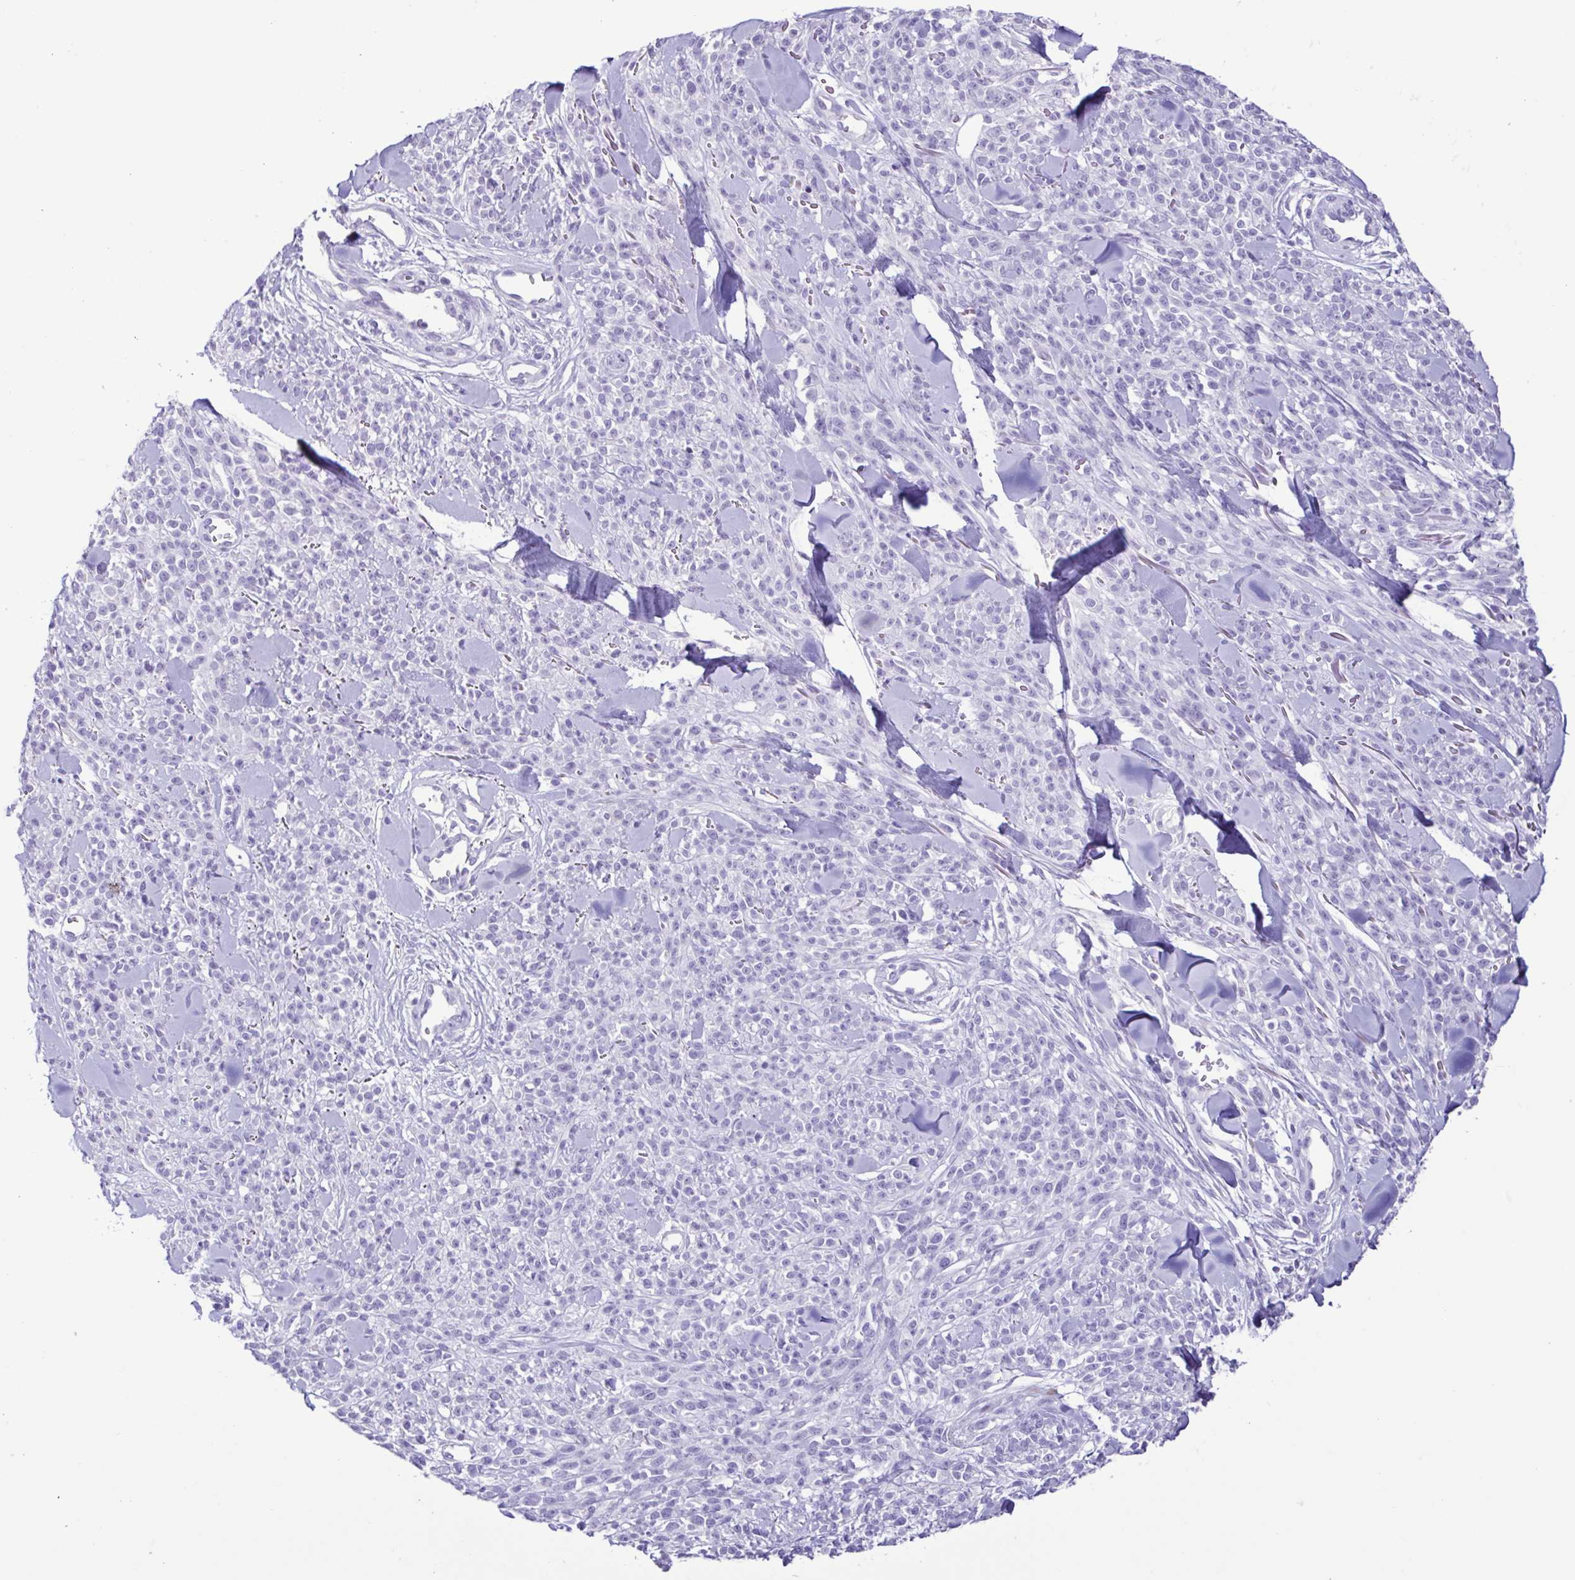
{"staining": {"intensity": "negative", "quantity": "none", "location": "none"}, "tissue": "melanoma", "cell_type": "Tumor cells", "image_type": "cancer", "snomed": [{"axis": "morphology", "description": "Malignant melanoma, NOS"}, {"axis": "topography", "description": "Skin"}, {"axis": "topography", "description": "Skin of trunk"}], "caption": "The photomicrograph exhibits no significant positivity in tumor cells of malignant melanoma.", "gene": "CBY2", "patient": {"sex": "male", "age": 74}}